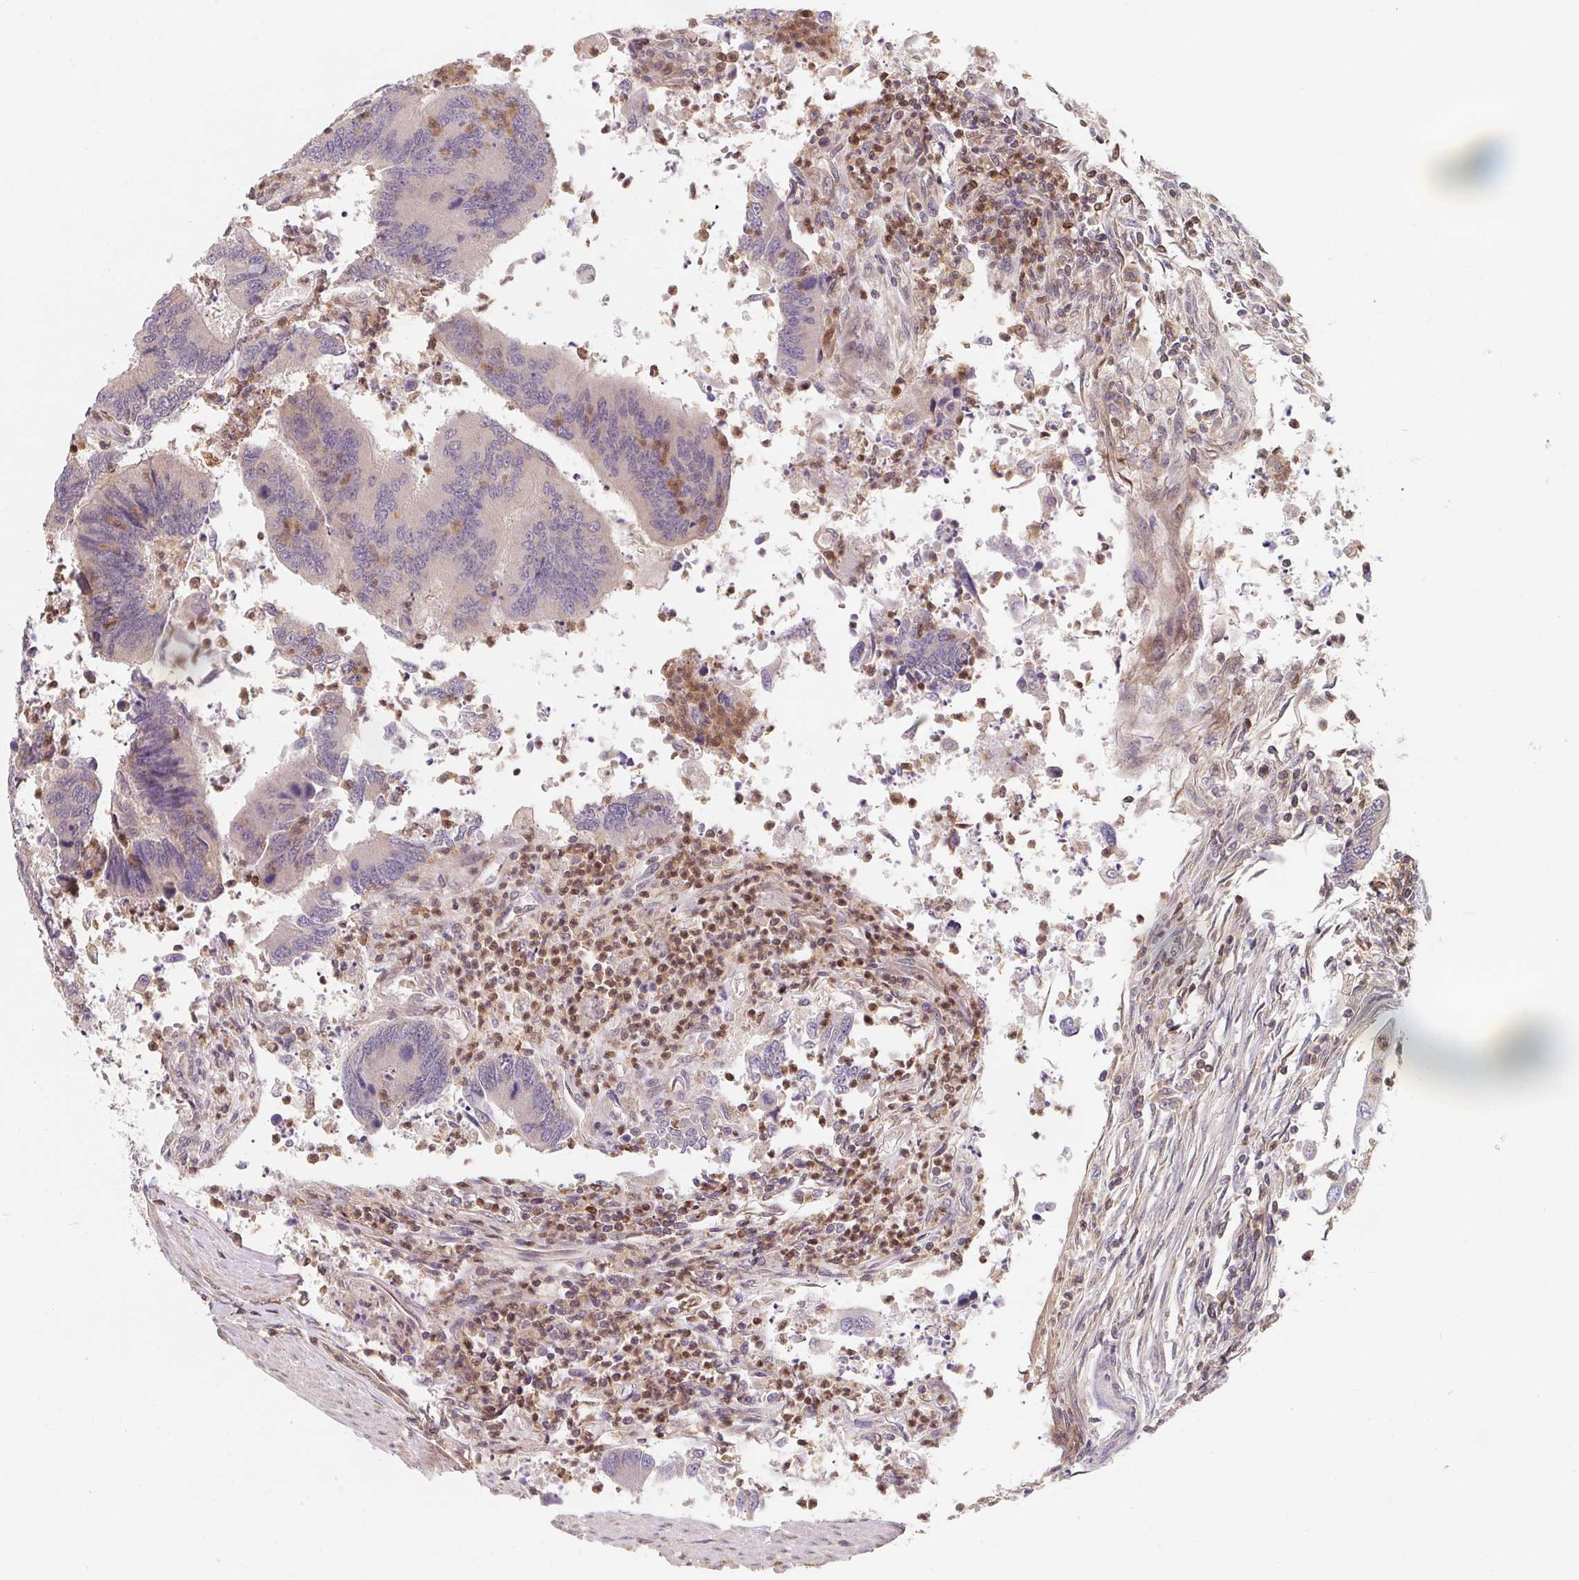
{"staining": {"intensity": "negative", "quantity": "none", "location": "none"}, "tissue": "colorectal cancer", "cell_type": "Tumor cells", "image_type": "cancer", "snomed": [{"axis": "morphology", "description": "Adenocarcinoma, NOS"}, {"axis": "topography", "description": "Colon"}], "caption": "DAB (3,3'-diaminobenzidine) immunohistochemical staining of adenocarcinoma (colorectal) displays no significant positivity in tumor cells.", "gene": "ANKRD13A", "patient": {"sex": "female", "age": 67}}